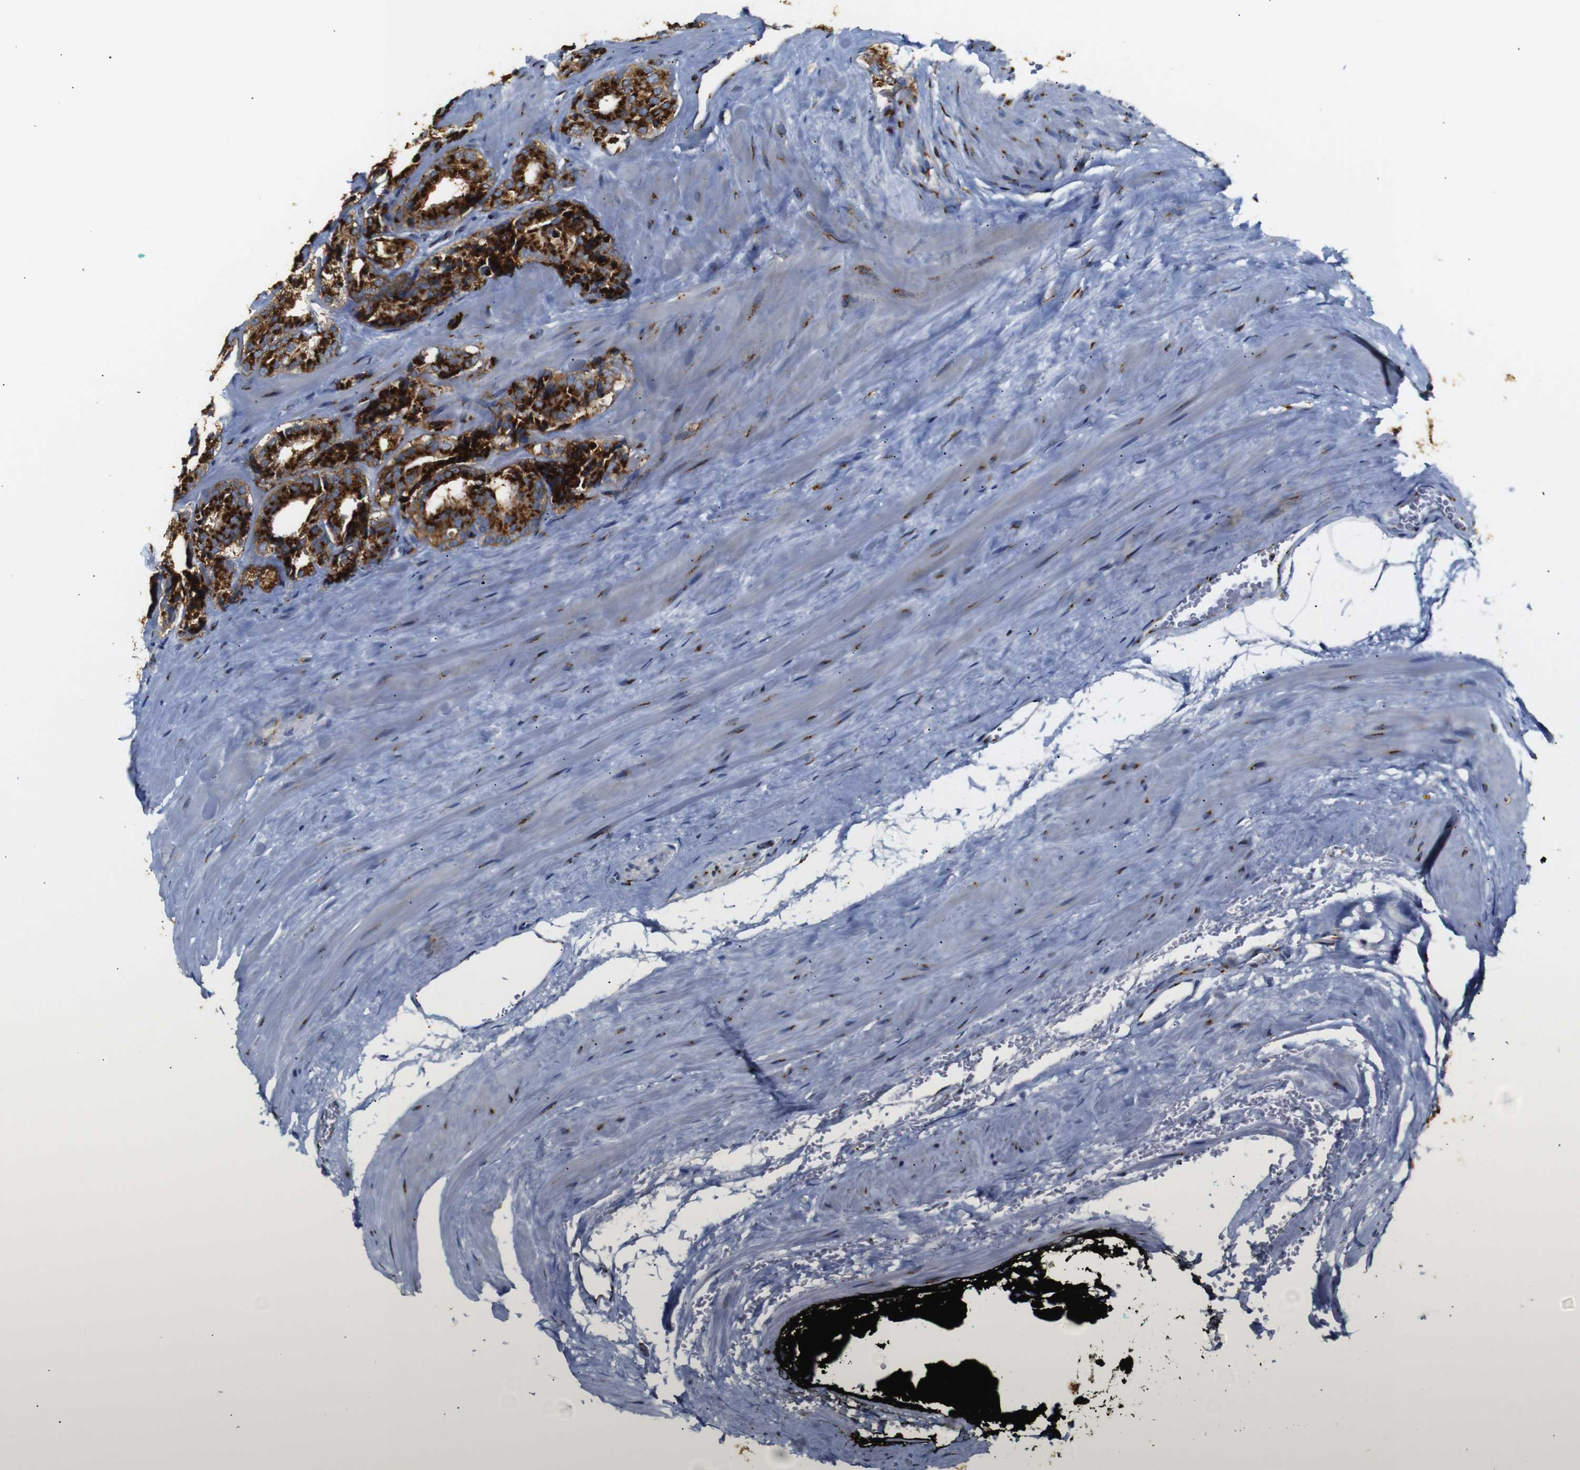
{"staining": {"intensity": "strong", "quantity": ">75%", "location": "cytoplasmic/membranous"}, "tissue": "prostate cancer", "cell_type": "Tumor cells", "image_type": "cancer", "snomed": [{"axis": "morphology", "description": "Adenocarcinoma, High grade"}, {"axis": "topography", "description": "Prostate"}], "caption": "Prostate high-grade adenocarcinoma stained with a protein marker reveals strong staining in tumor cells.", "gene": "TGOLN2", "patient": {"sex": "male", "age": 60}}